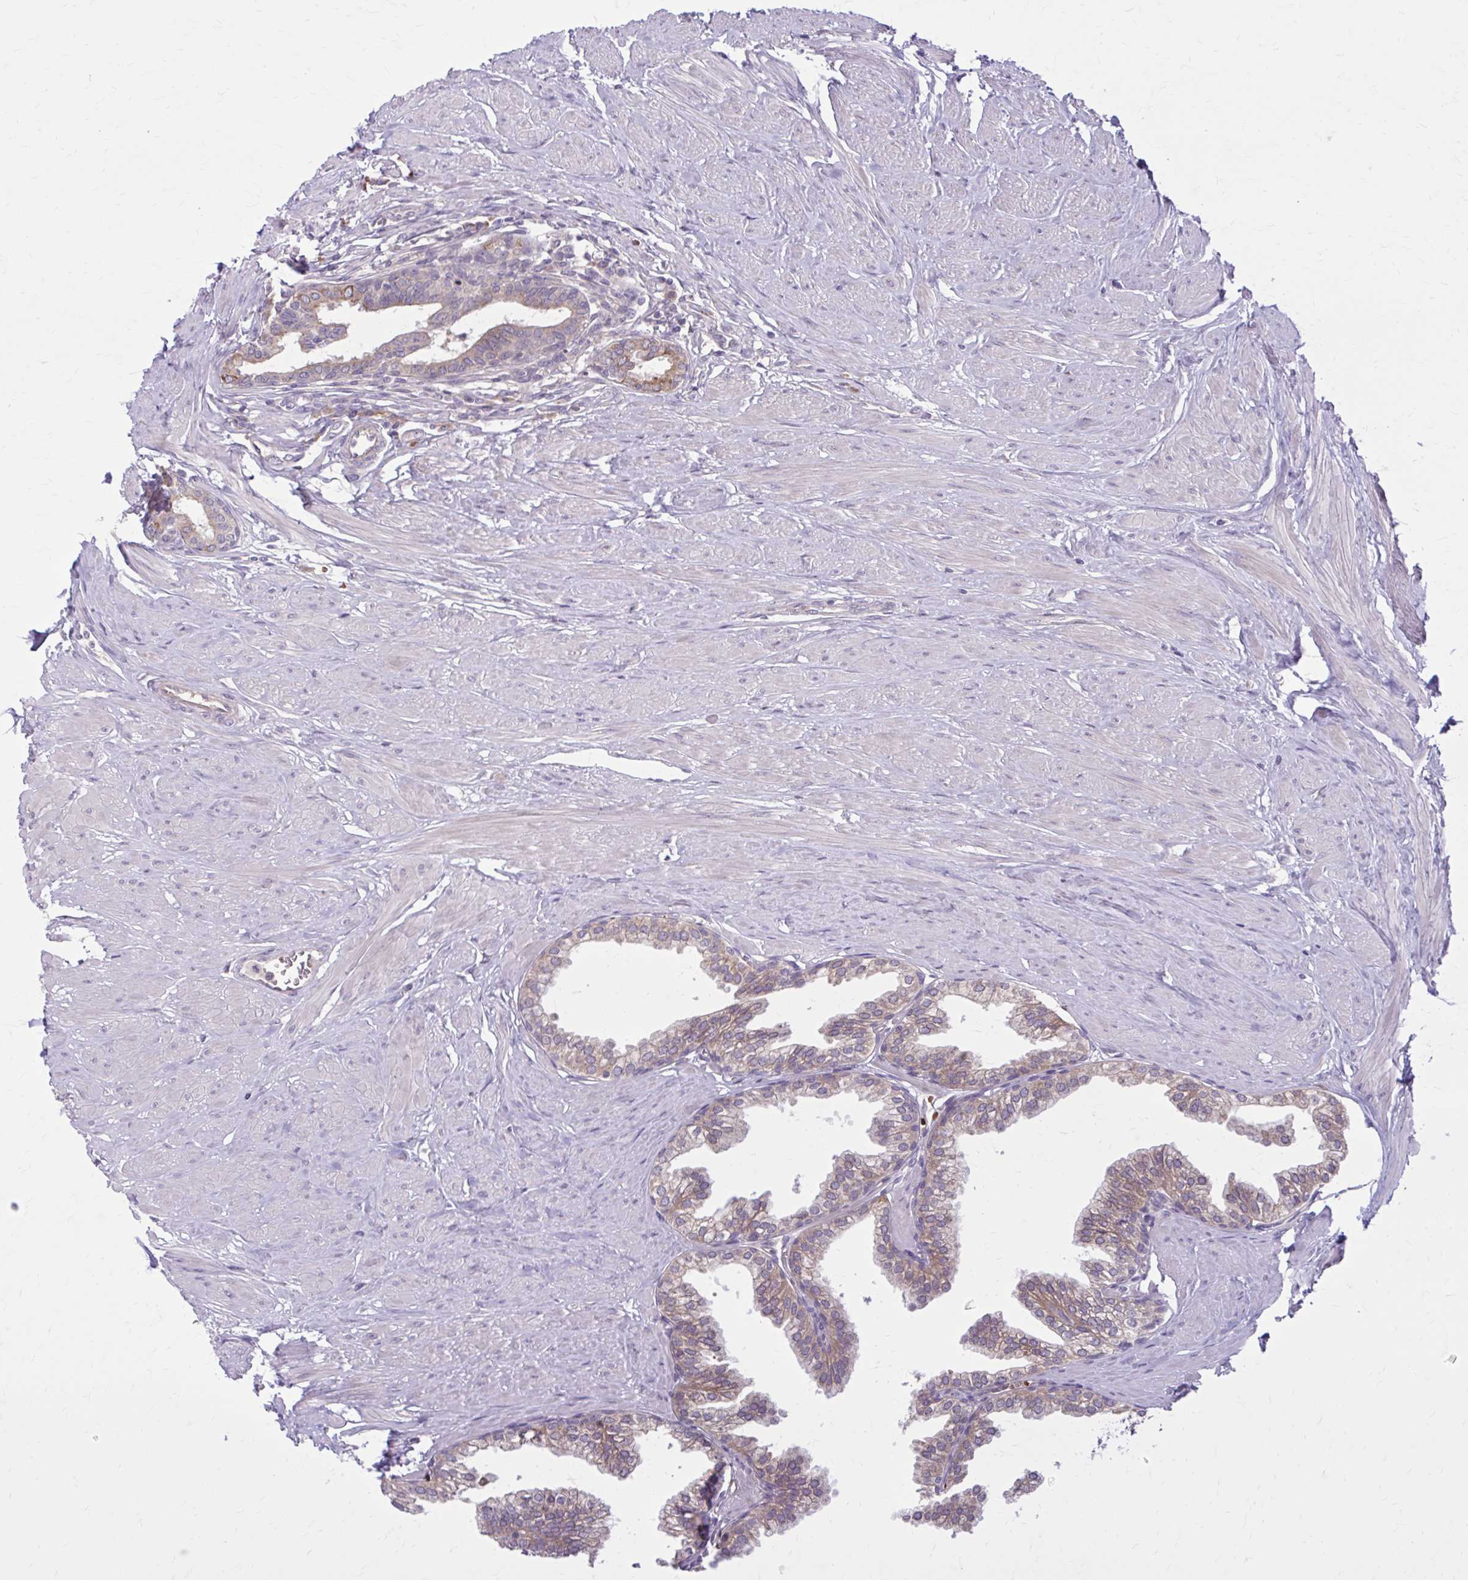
{"staining": {"intensity": "moderate", "quantity": "25%-75%", "location": "cytoplasmic/membranous"}, "tissue": "prostate", "cell_type": "Glandular cells", "image_type": "normal", "snomed": [{"axis": "morphology", "description": "Normal tissue, NOS"}, {"axis": "topography", "description": "Prostate"}, {"axis": "topography", "description": "Peripheral nerve tissue"}], "caption": "Approximately 25%-75% of glandular cells in normal human prostate display moderate cytoplasmic/membranous protein positivity as visualized by brown immunohistochemical staining.", "gene": "SNF8", "patient": {"sex": "male", "age": 55}}